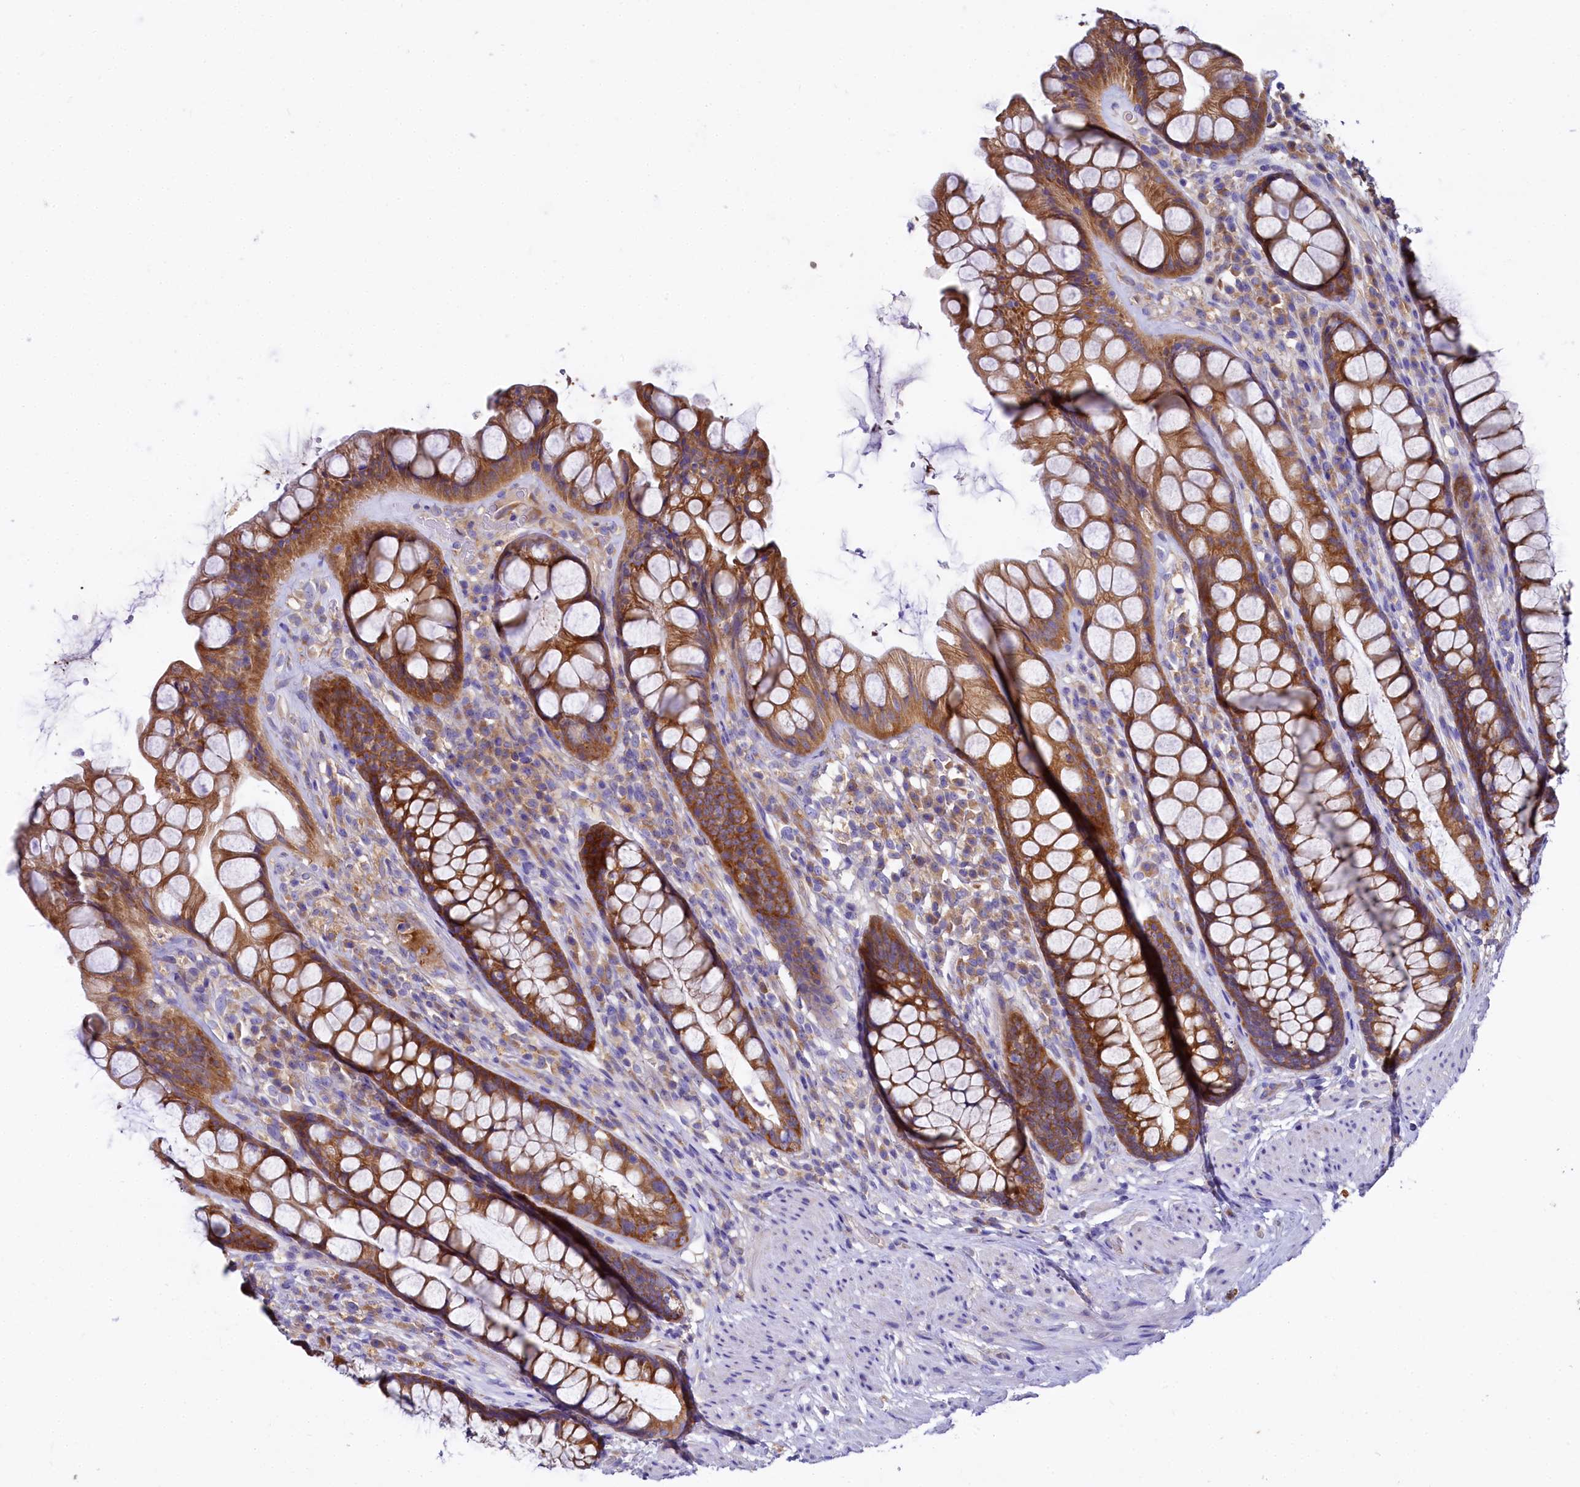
{"staining": {"intensity": "moderate", "quantity": ">75%", "location": "cytoplasmic/membranous"}, "tissue": "rectum", "cell_type": "Glandular cells", "image_type": "normal", "snomed": [{"axis": "morphology", "description": "Normal tissue, NOS"}, {"axis": "topography", "description": "Rectum"}], "caption": "Immunohistochemistry staining of unremarkable rectum, which demonstrates medium levels of moderate cytoplasmic/membranous expression in about >75% of glandular cells indicating moderate cytoplasmic/membranous protein staining. The staining was performed using DAB (3,3'-diaminobenzidine) (brown) for protein detection and nuclei were counterstained in hematoxylin (blue).", "gene": "QARS1", "patient": {"sex": "male", "age": 74}}